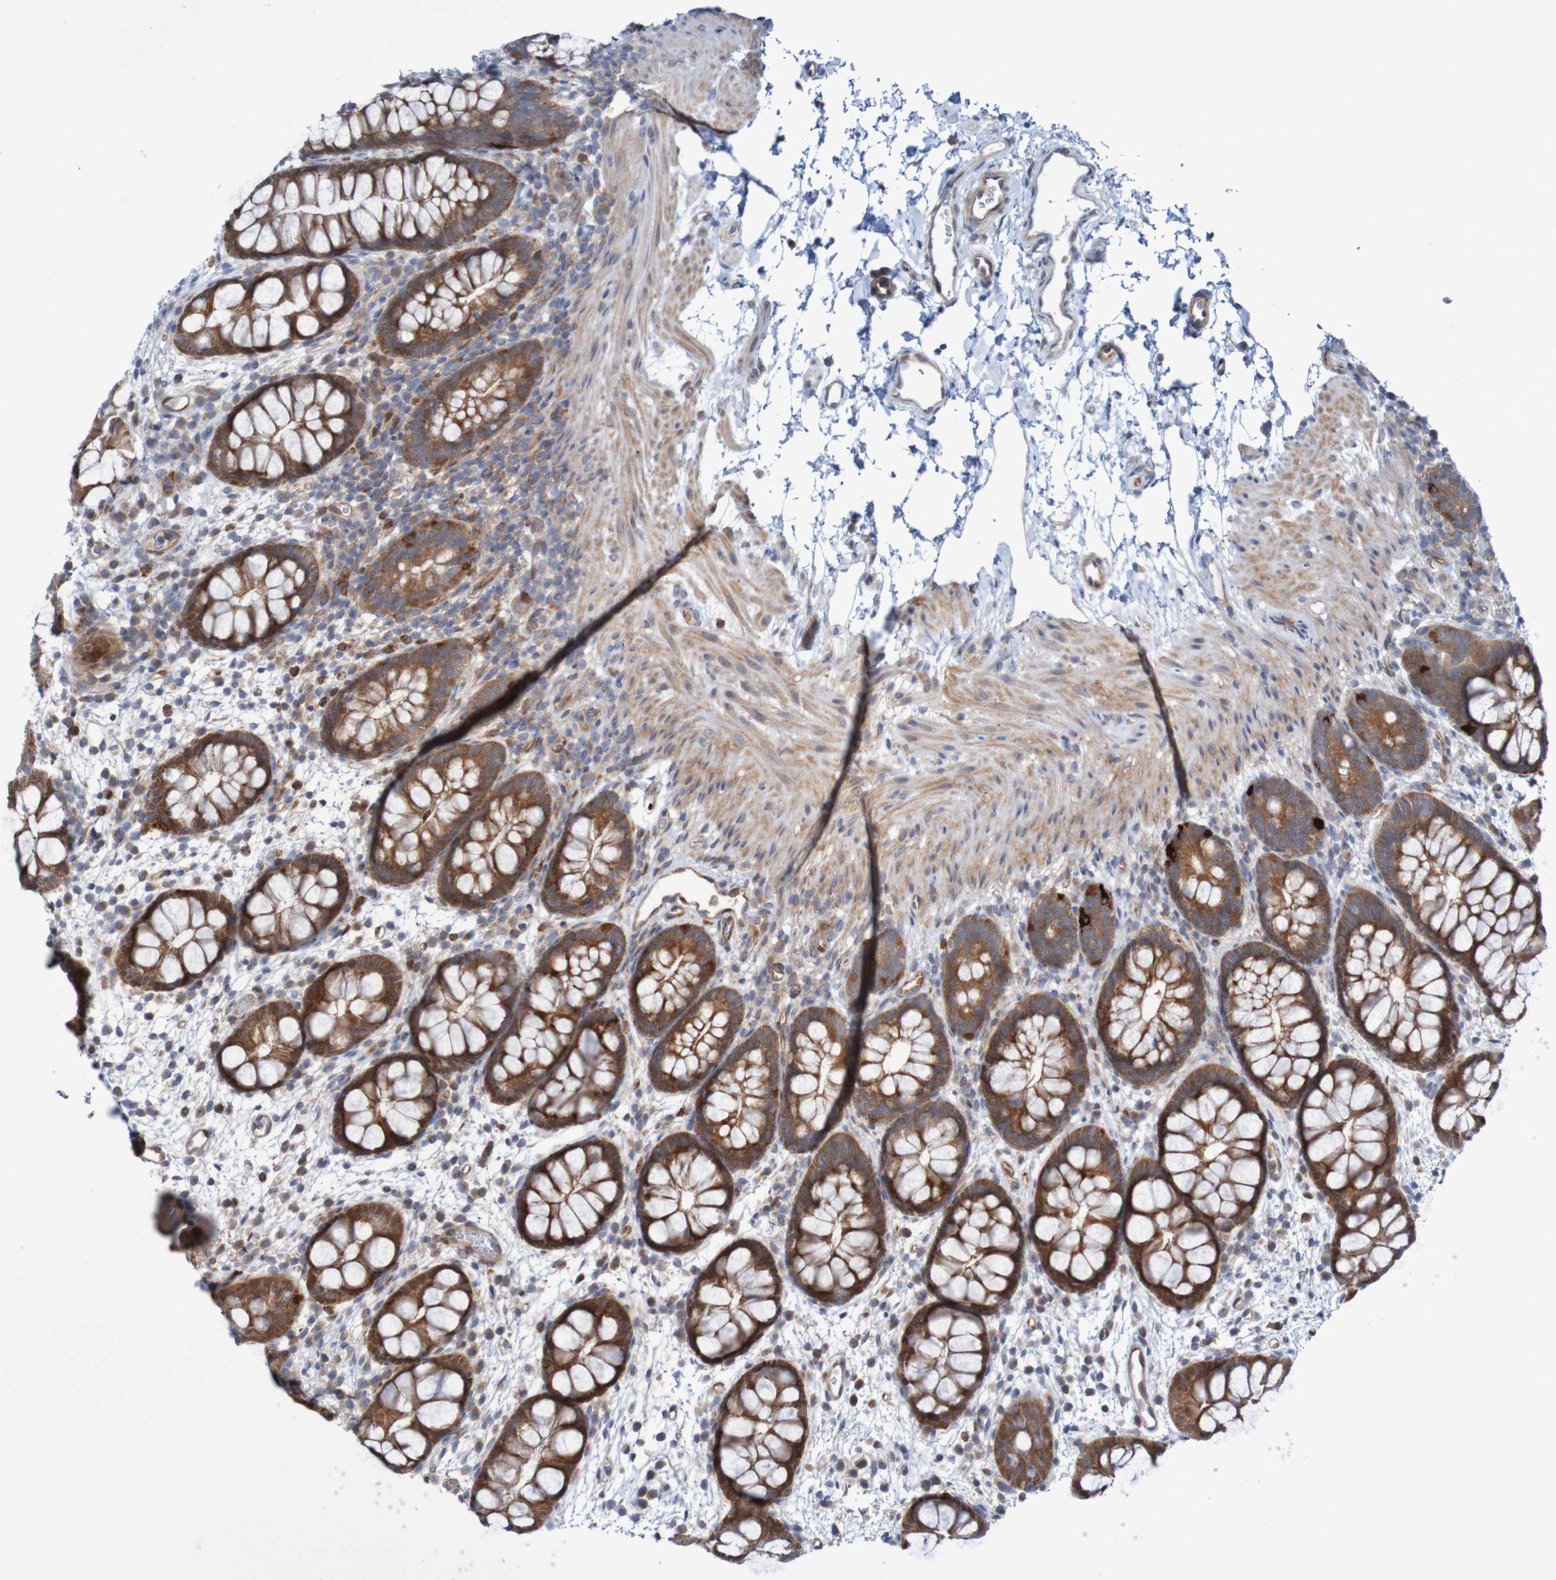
{"staining": {"intensity": "strong", "quantity": ">75%", "location": "cytoplasmic/membranous"}, "tissue": "rectum", "cell_type": "Glandular cells", "image_type": "normal", "snomed": [{"axis": "morphology", "description": "Normal tissue, NOS"}, {"axis": "topography", "description": "Rectum"}], "caption": "IHC of normal rectum shows high levels of strong cytoplasmic/membranous expression in approximately >75% of glandular cells.", "gene": "ANGPT4", "patient": {"sex": "female", "age": 24}}